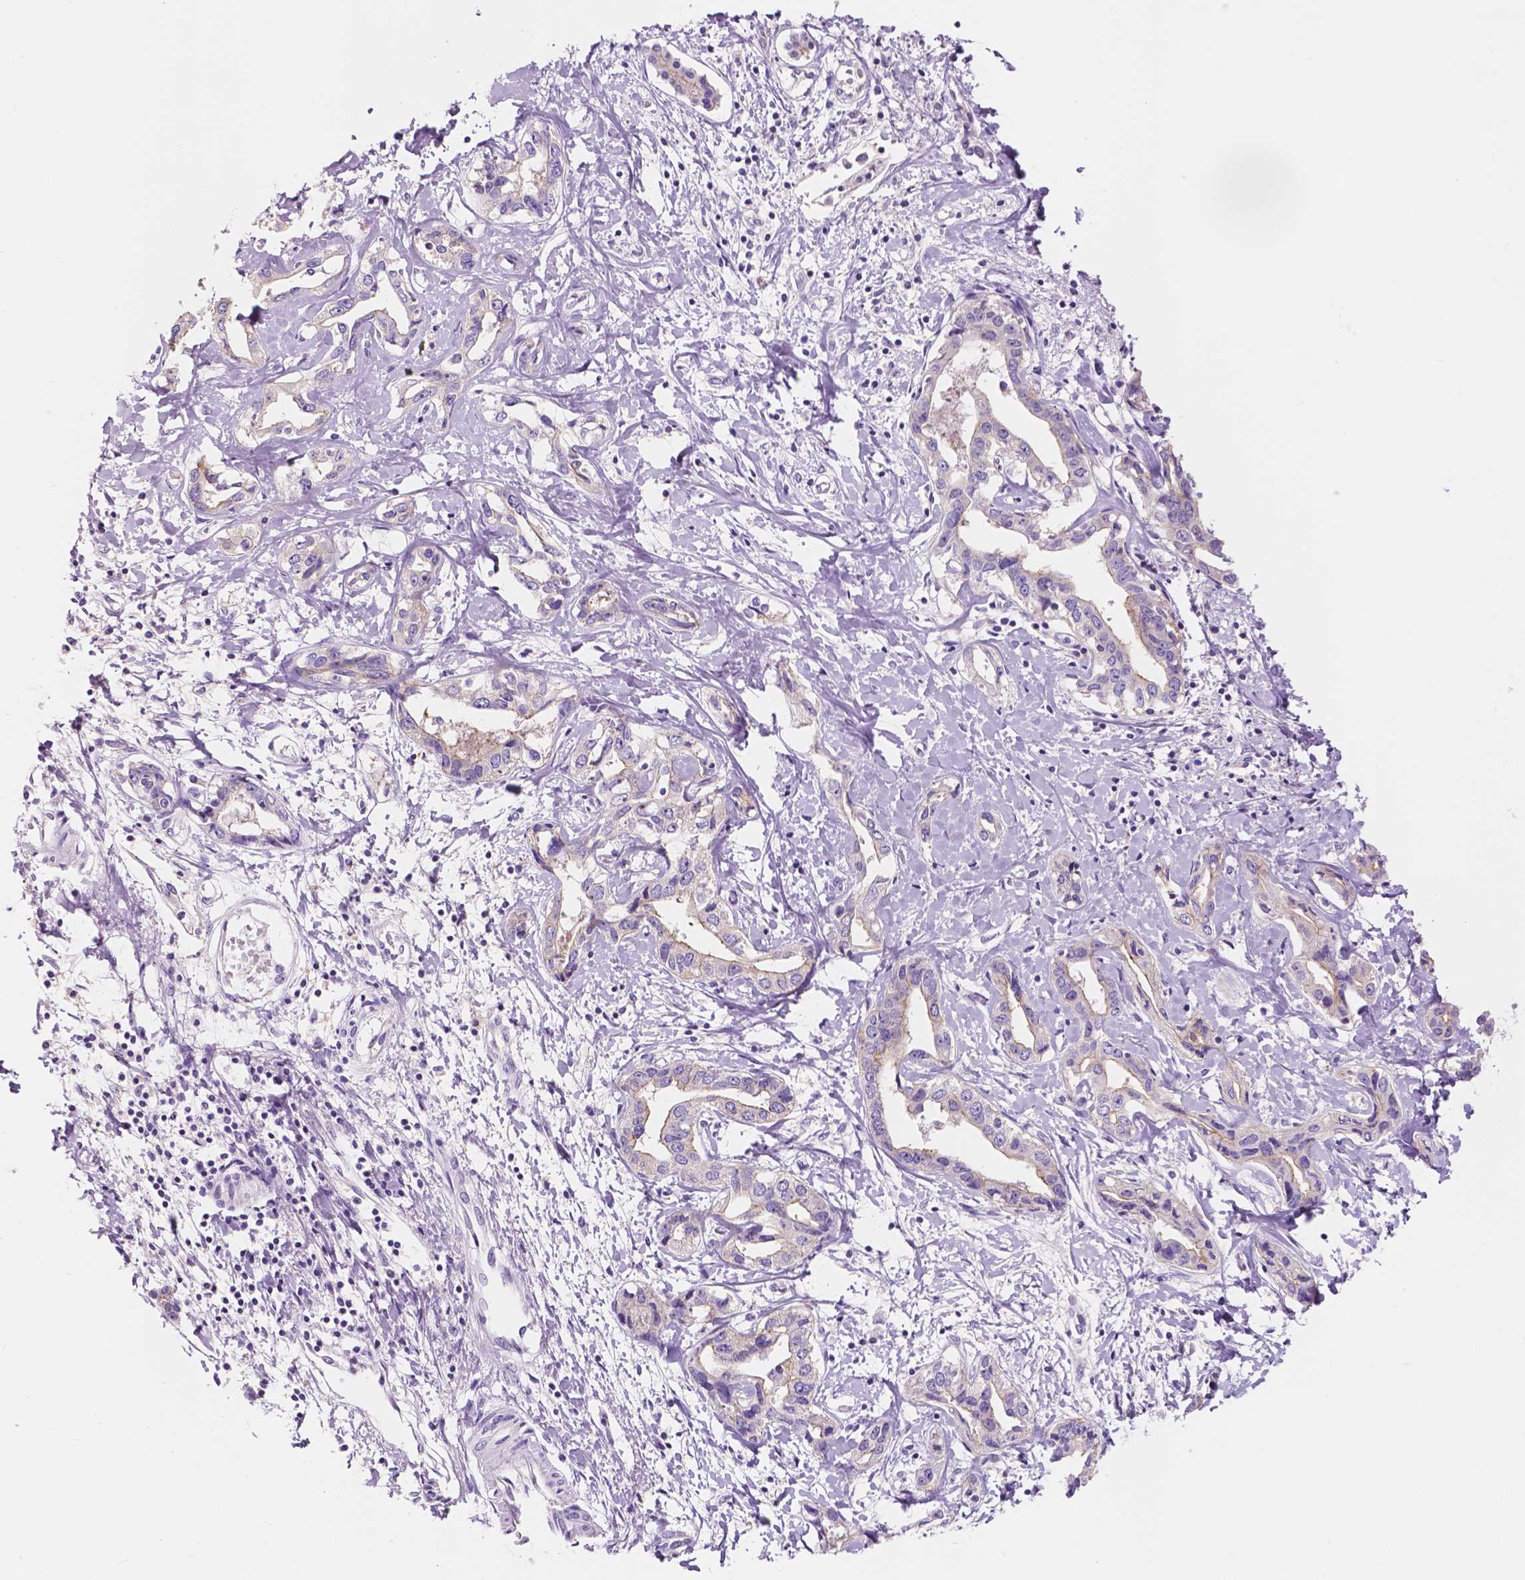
{"staining": {"intensity": "negative", "quantity": "none", "location": "none"}, "tissue": "liver cancer", "cell_type": "Tumor cells", "image_type": "cancer", "snomed": [{"axis": "morphology", "description": "Cholangiocarcinoma"}, {"axis": "topography", "description": "Liver"}], "caption": "Micrograph shows no significant protein expression in tumor cells of cholangiocarcinoma (liver).", "gene": "SIRT2", "patient": {"sex": "male", "age": 59}}